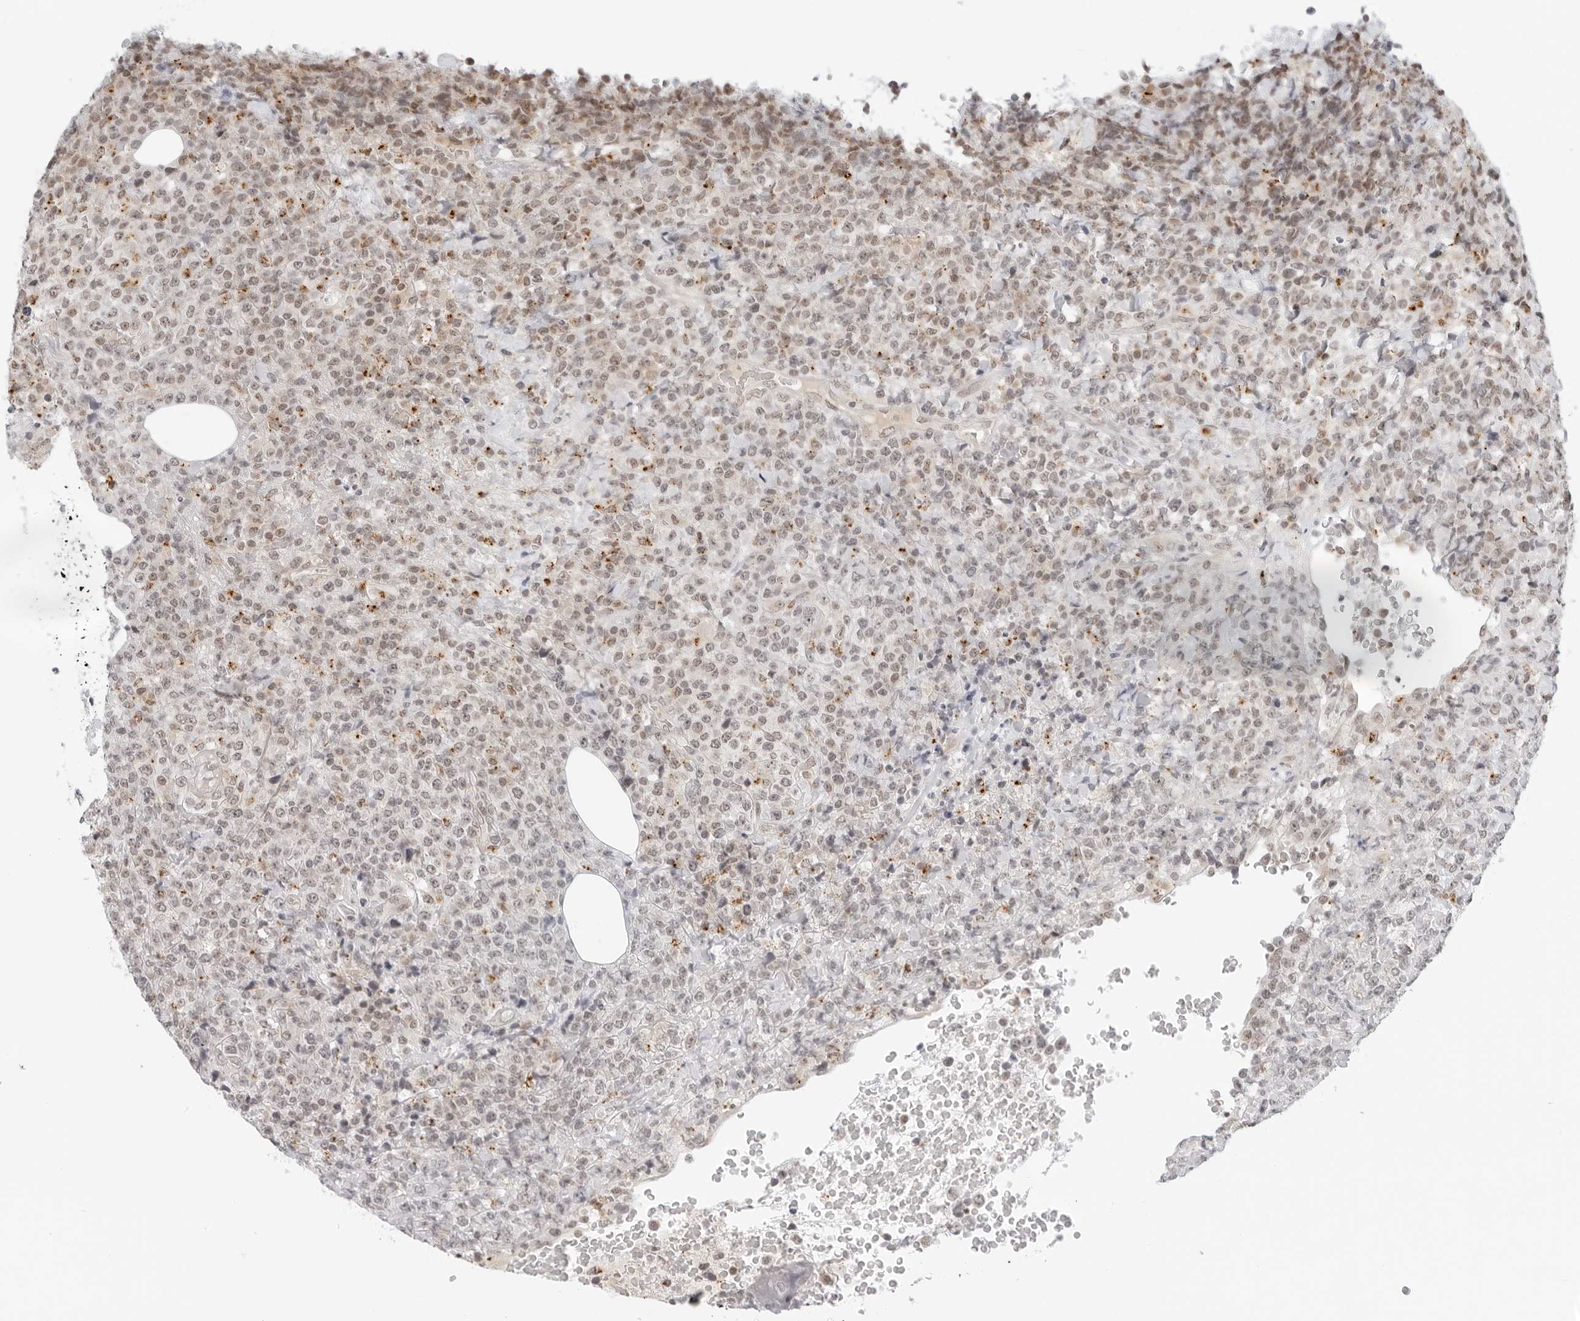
{"staining": {"intensity": "weak", "quantity": "25%-75%", "location": "nuclear"}, "tissue": "lymphoma", "cell_type": "Tumor cells", "image_type": "cancer", "snomed": [{"axis": "morphology", "description": "Malignant lymphoma, non-Hodgkin's type, High grade"}, {"axis": "topography", "description": "Lymph node"}], "caption": "Approximately 25%-75% of tumor cells in human lymphoma reveal weak nuclear protein expression as visualized by brown immunohistochemical staining.", "gene": "TOX4", "patient": {"sex": "male", "age": 13}}